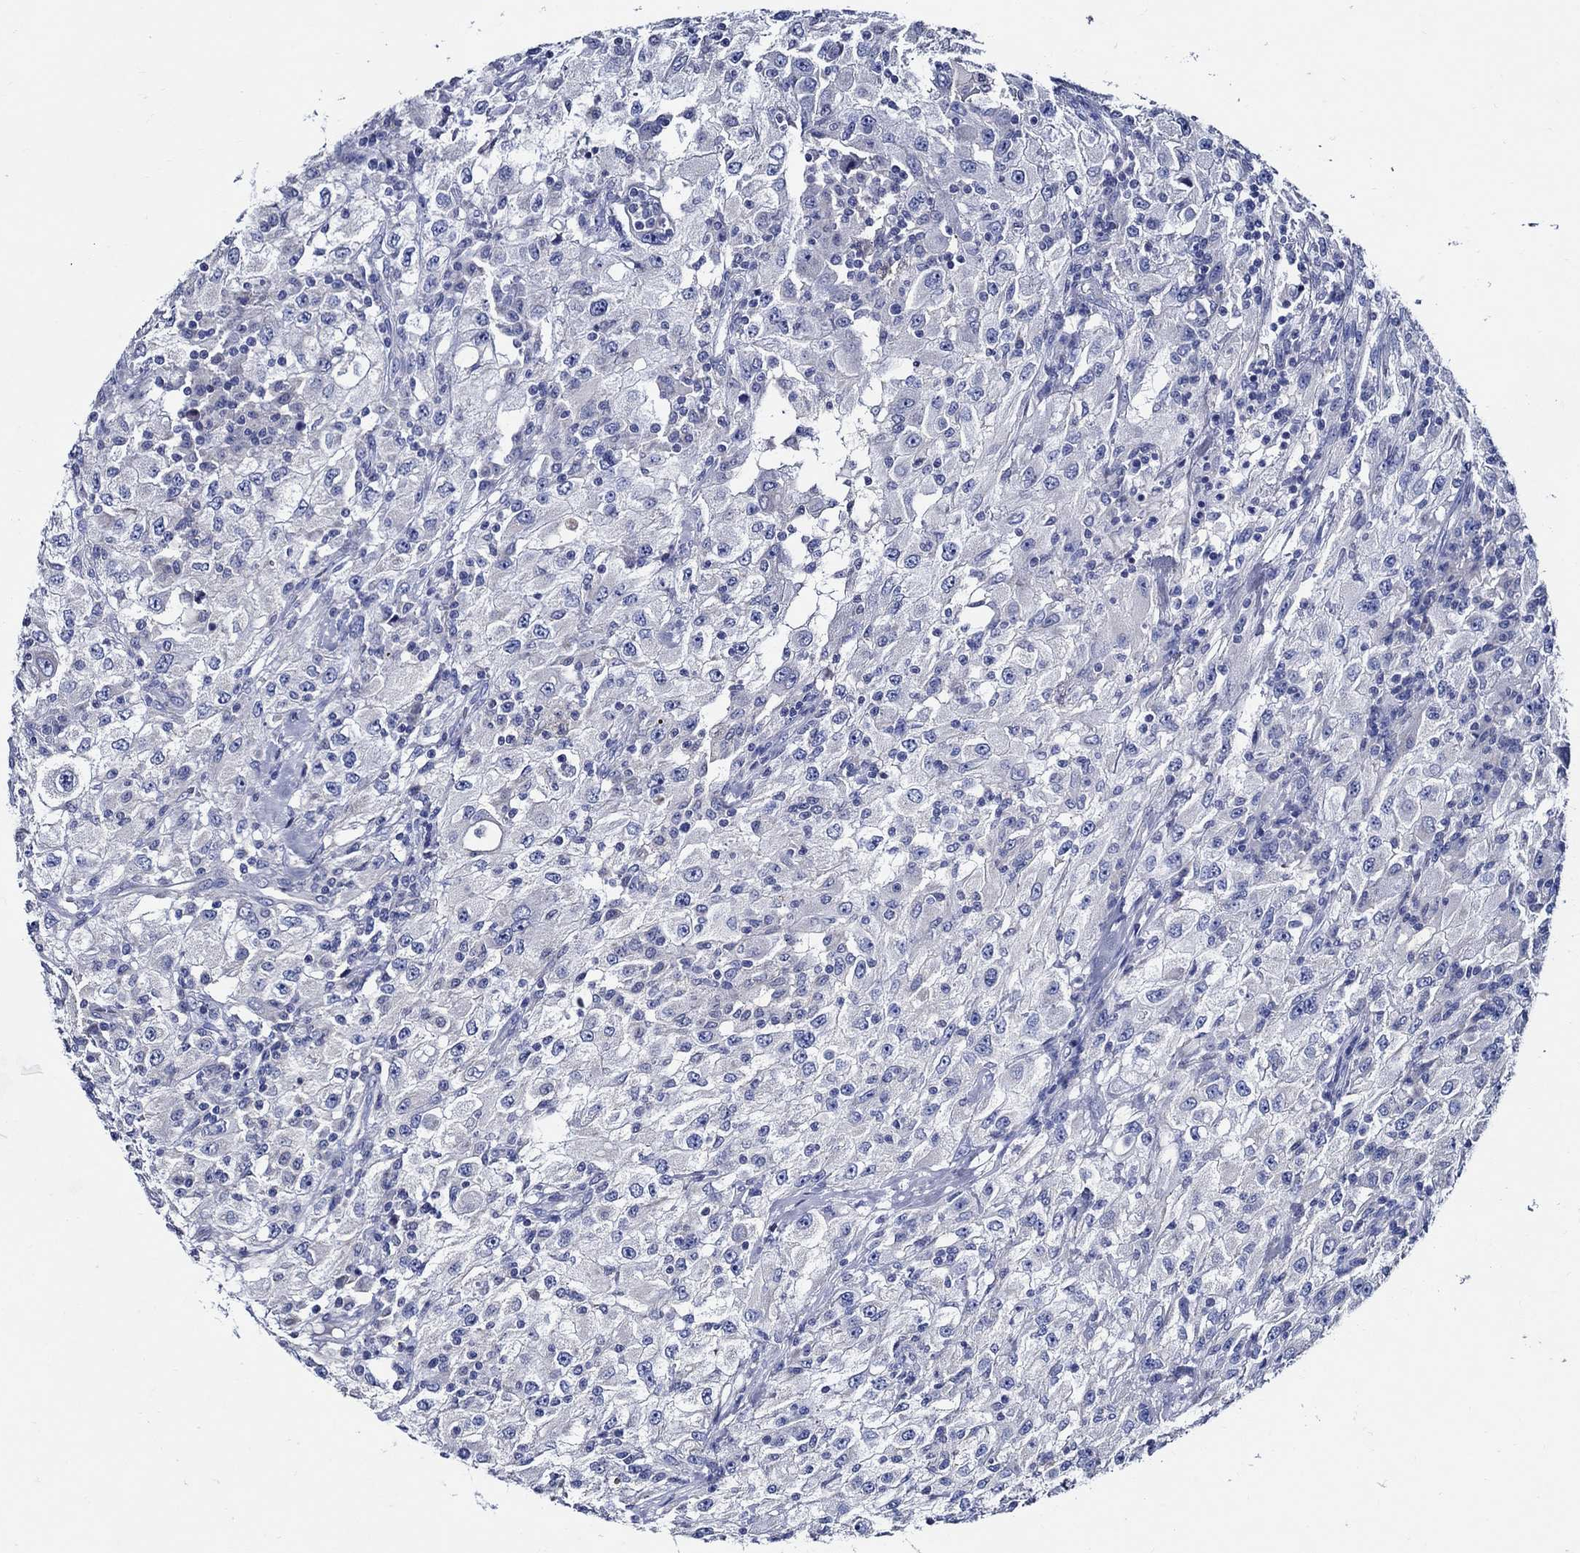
{"staining": {"intensity": "negative", "quantity": "none", "location": "none"}, "tissue": "renal cancer", "cell_type": "Tumor cells", "image_type": "cancer", "snomed": [{"axis": "morphology", "description": "Adenocarcinoma, NOS"}, {"axis": "topography", "description": "Kidney"}], "caption": "IHC of renal cancer shows no expression in tumor cells.", "gene": "SKOR1", "patient": {"sex": "female", "age": 67}}